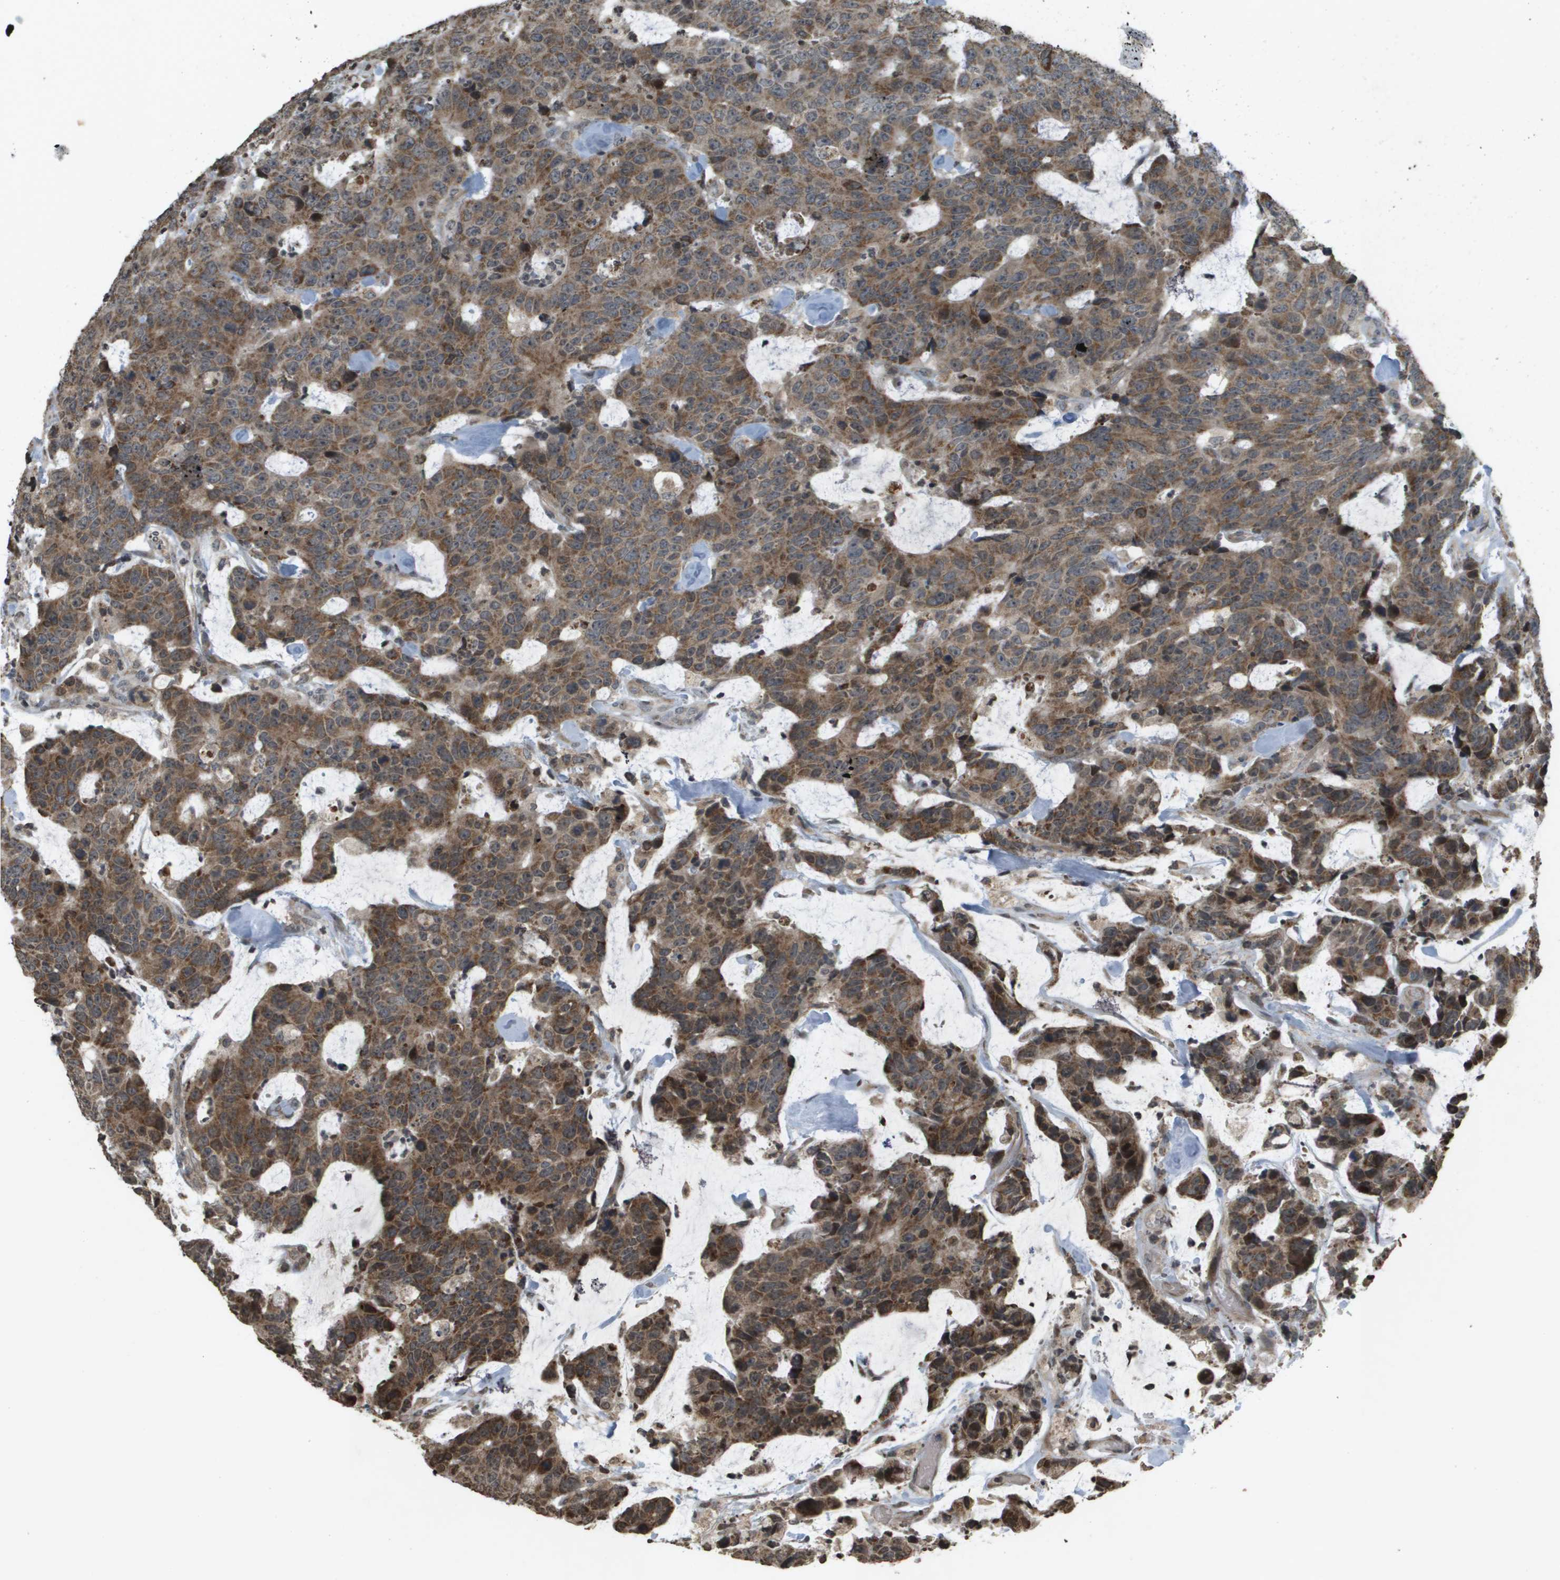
{"staining": {"intensity": "moderate", "quantity": ">75%", "location": "cytoplasmic/membranous"}, "tissue": "colorectal cancer", "cell_type": "Tumor cells", "image_type": "cancer", "snomed": [{"axis": "morphology", "description": "Adenocarcinoma, NOS"}, {"axis": "topography", "description": "Colon"}], "caption": "A medium amount of moderate cytoplasmic/membranous positivity is seen in about >75% of tumor cells in colorectal adenocarcinoma tissue.", "gene": "RAB21", "patient": {"sex": "female", "age": 86}}